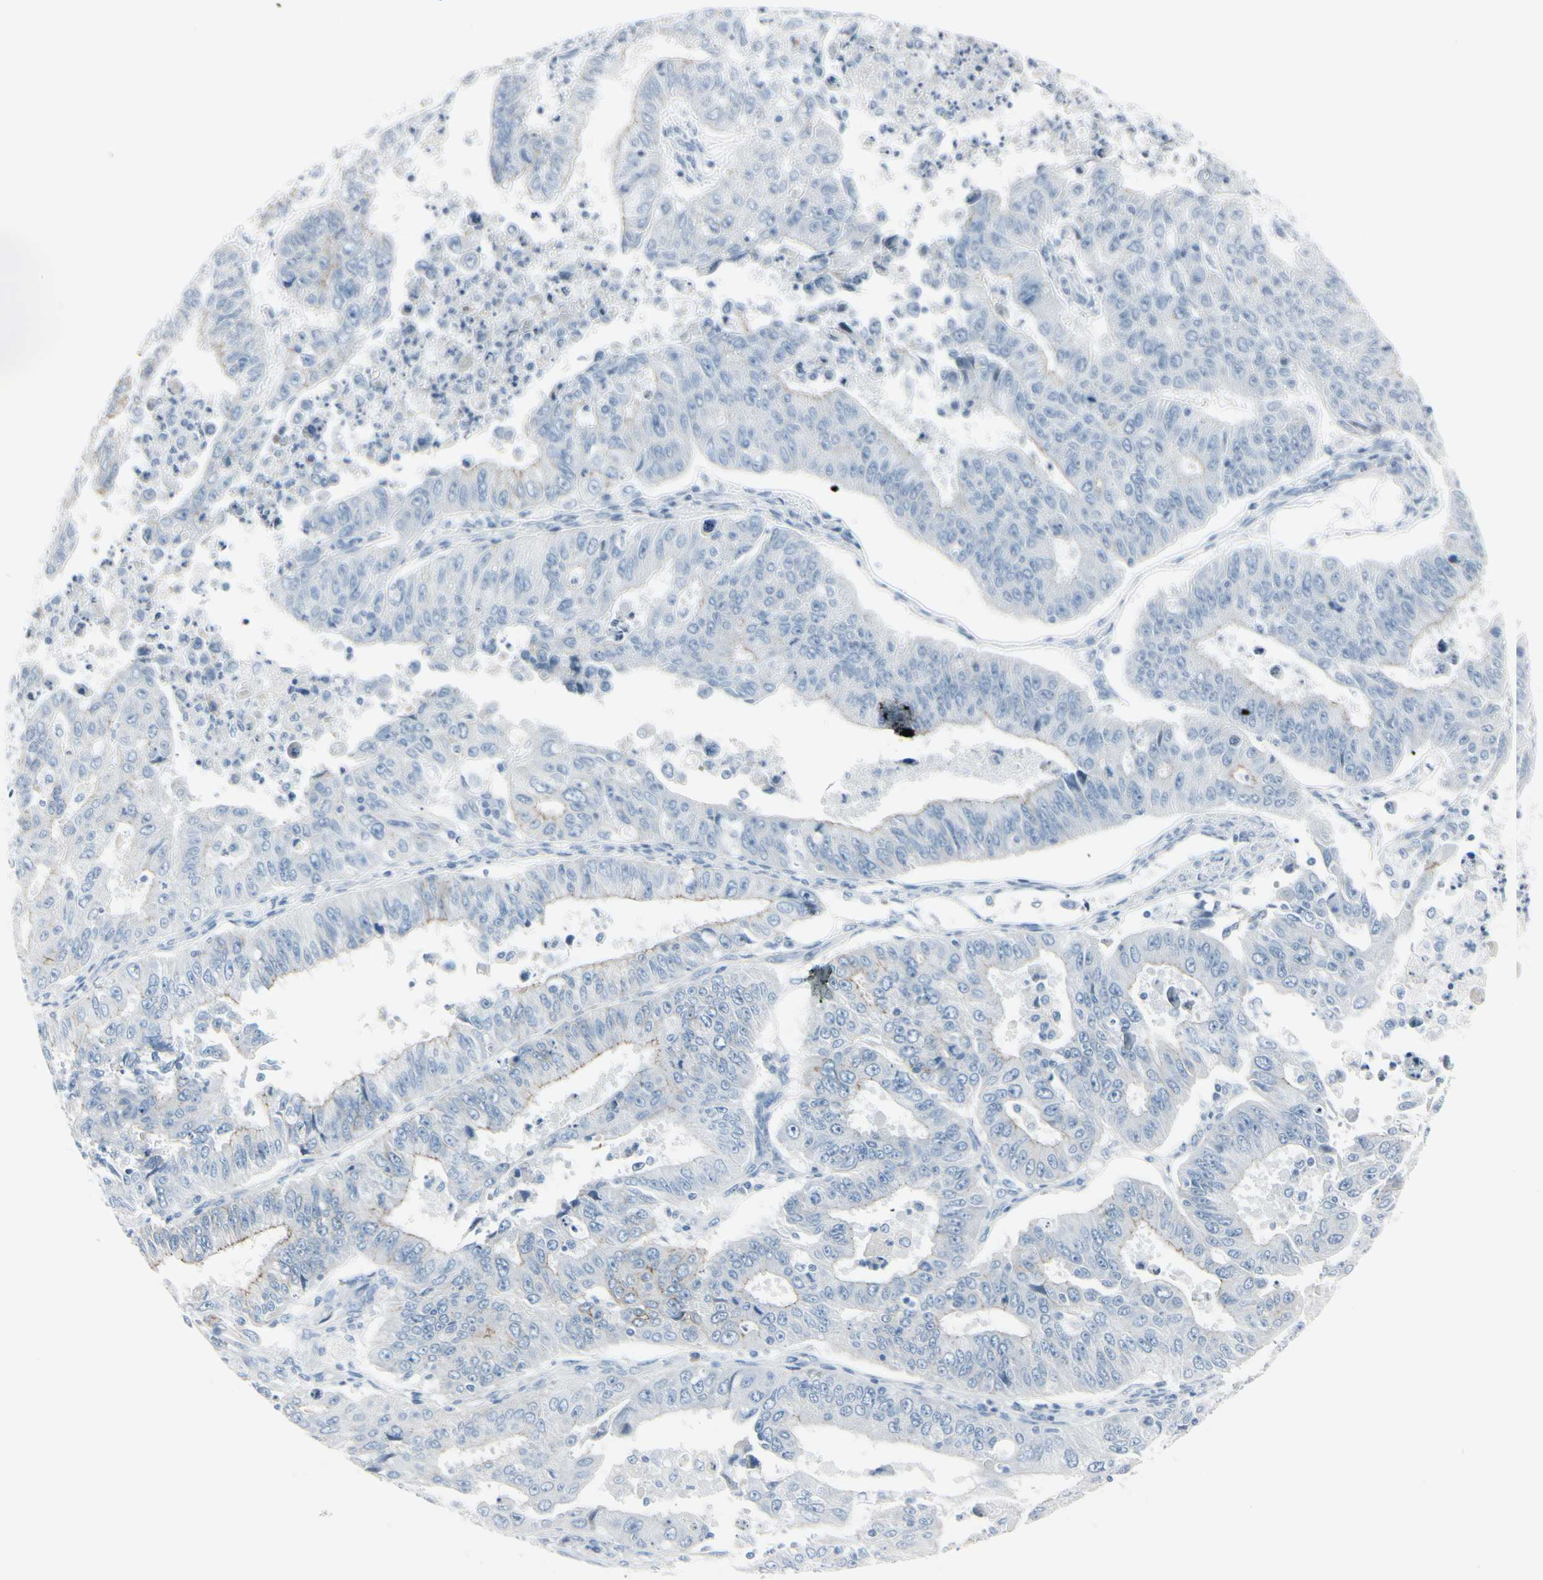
{"staining": {"intensity": "weak", "quantity": "<25%", "location": "cytoplasmic/membranous"}, "tissue": "endometrial cancer", "cell_type": "Tumor cells", "image_type": "cancer", "snomed": [{"axis": "morphology", "description": "Adenocarcinoma, NOS"}, {"axis": "topography", "description": "Endometrium"}], "caption": "The micrograph displays no staining of tumor cells in endometrial cancer.", "gene": "CDHR5", "patient": {"sex": "female", "age": 42}}